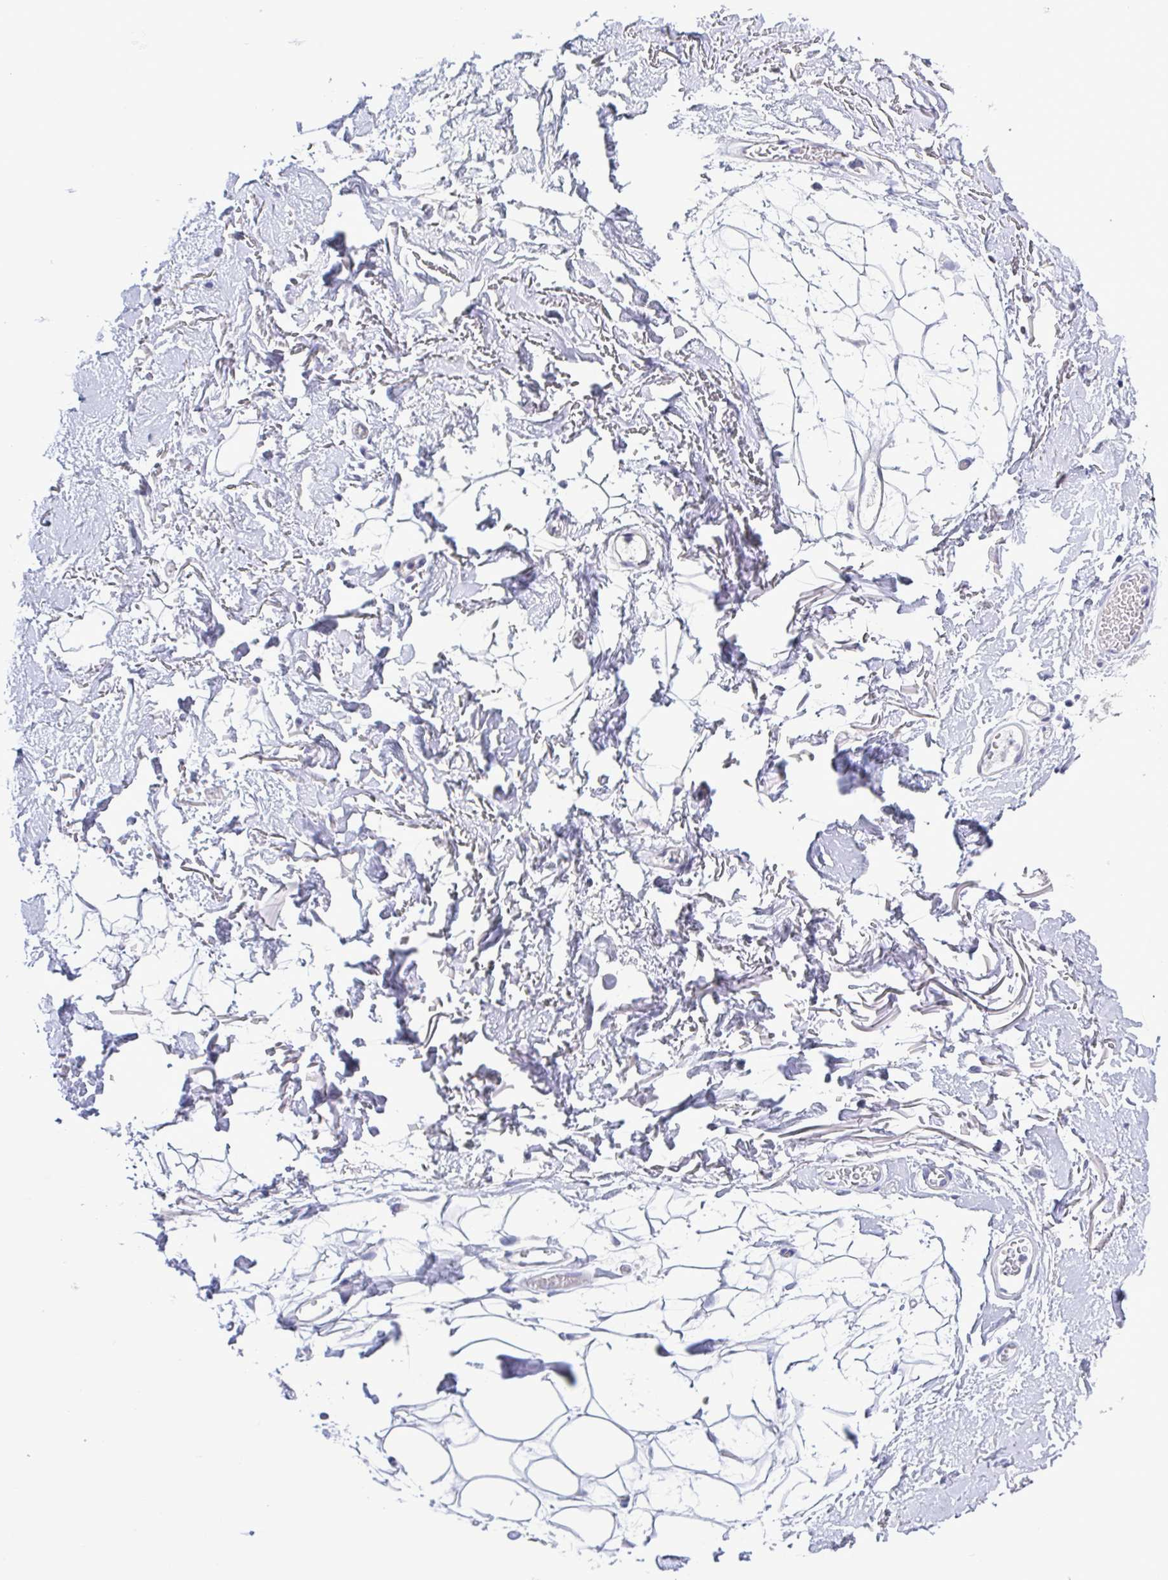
{"staining": {"intensity": "negative", "quantity": "none", "location": "none"}, "tissue": "adipose tissue", "cell_type": "Adipocytes", "image_type": "normal", "snomed": [{"axis": "morphology", "description": "Normal tissue, NOS"}, {"axis": "topography", "description": "Anal"}, {"axis": "topography", "description": "Peripheral nerve tissue"}], "caption": "Immunohistochemical staining of unremarkable adipose tissue exhibits no significant staining in adipocytes. (DAB (3,3'-diaminobenzidine) IHC visualized using brightfield microscopy, high magnification).", "gene": "TEX12", "patient": {"sex": "male", "age": 78}}